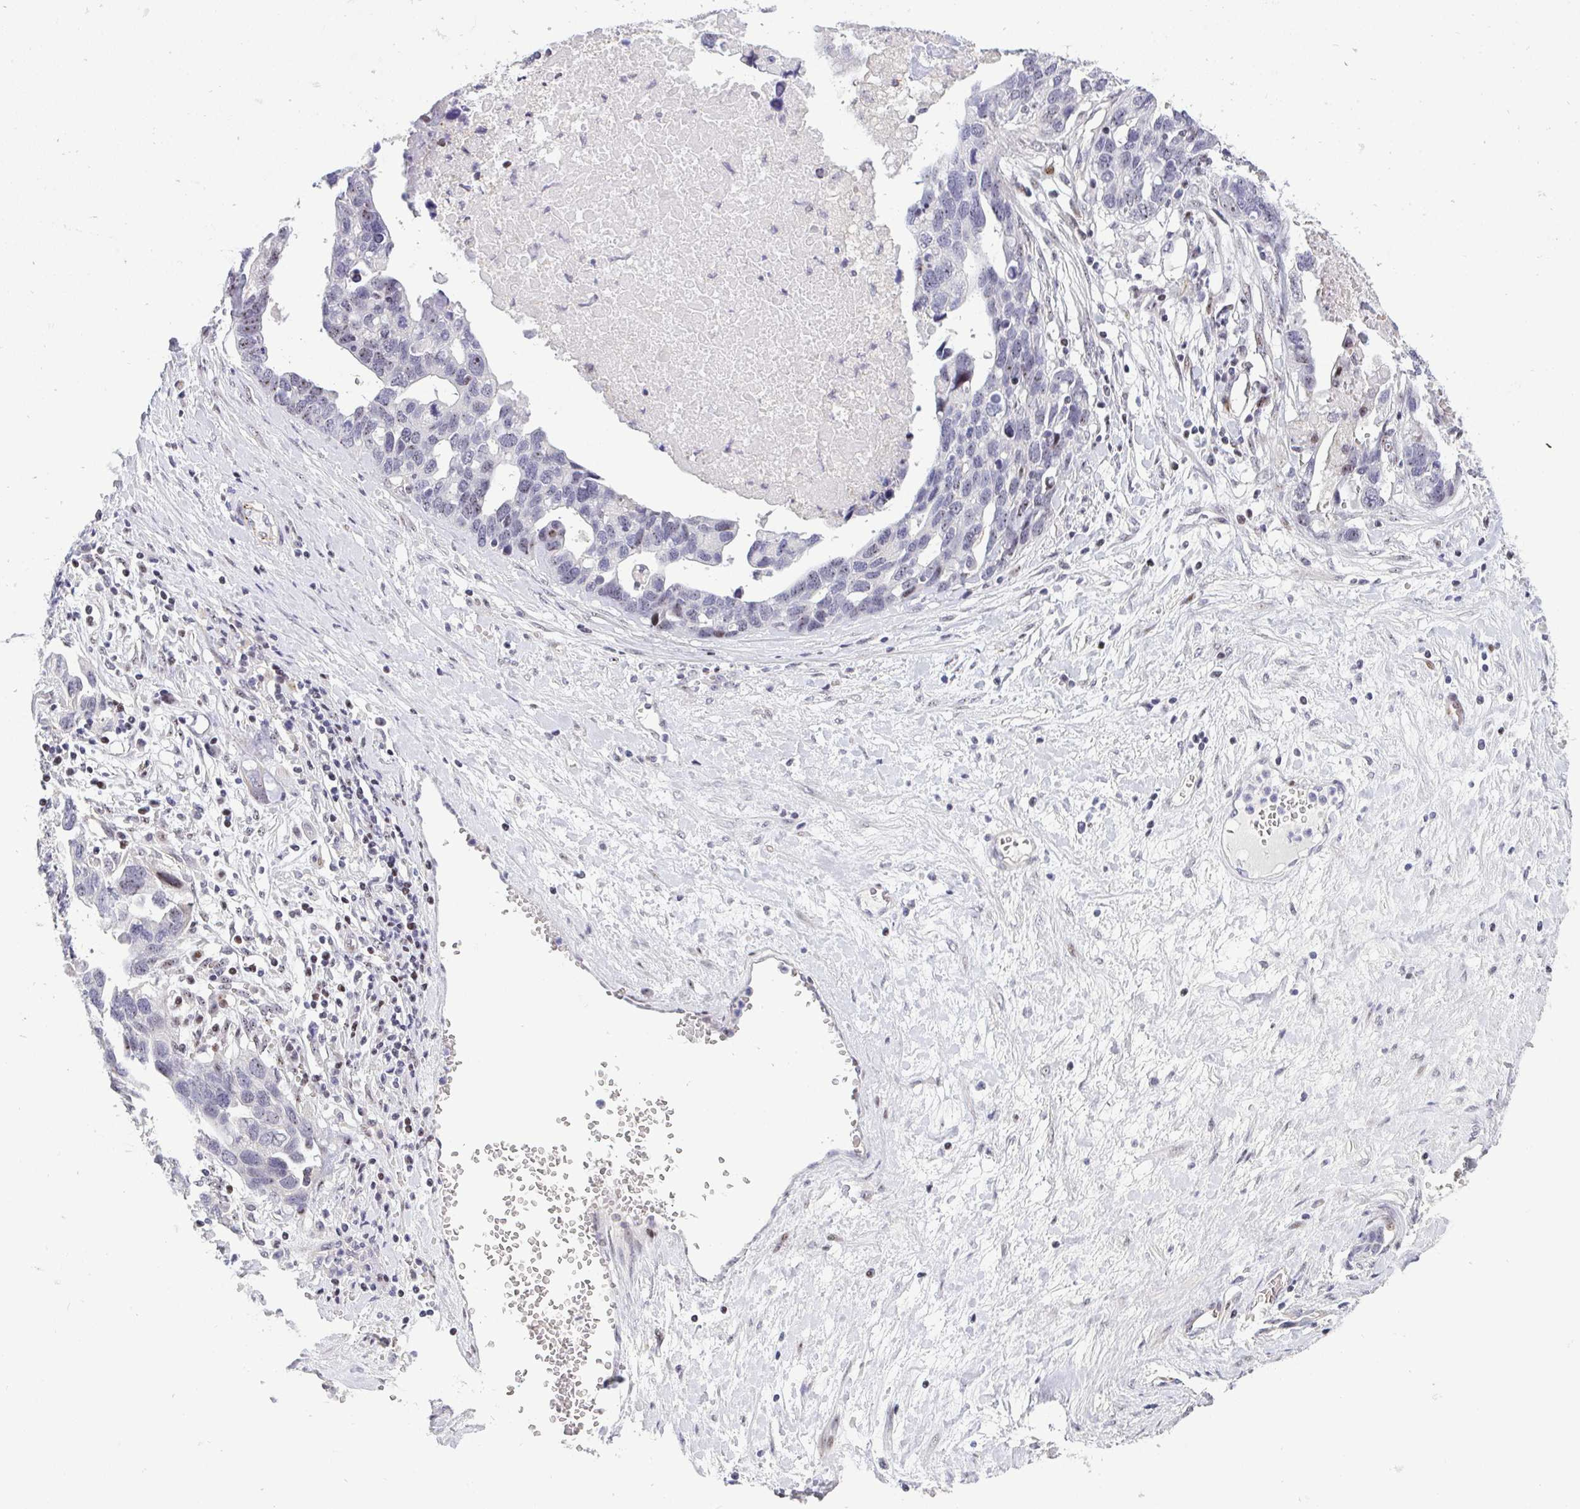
{"staining": {"intensity": "weak", "quantity": "25%-75%", "location": "nuclear"}, "tissue": "ovarian cancer", "cell_type": "Tumor cells", "image_type": "cancer", "snomed": [{"axis": "morphology", "description": "Cystadenocarcinoma, serous, NOS"}, {"axis": "topography", "description": "Ovary"}], "caption": "Immunohistochemistry (DAB) staining of human ovarian cancer (serous cystadenocarcinoma) exhibits weak nuclear protein staining in approximately 25%-75% of tumor cells.", "gene": "PLPPR3", "patient": {"sex": "female", "age": 54}}